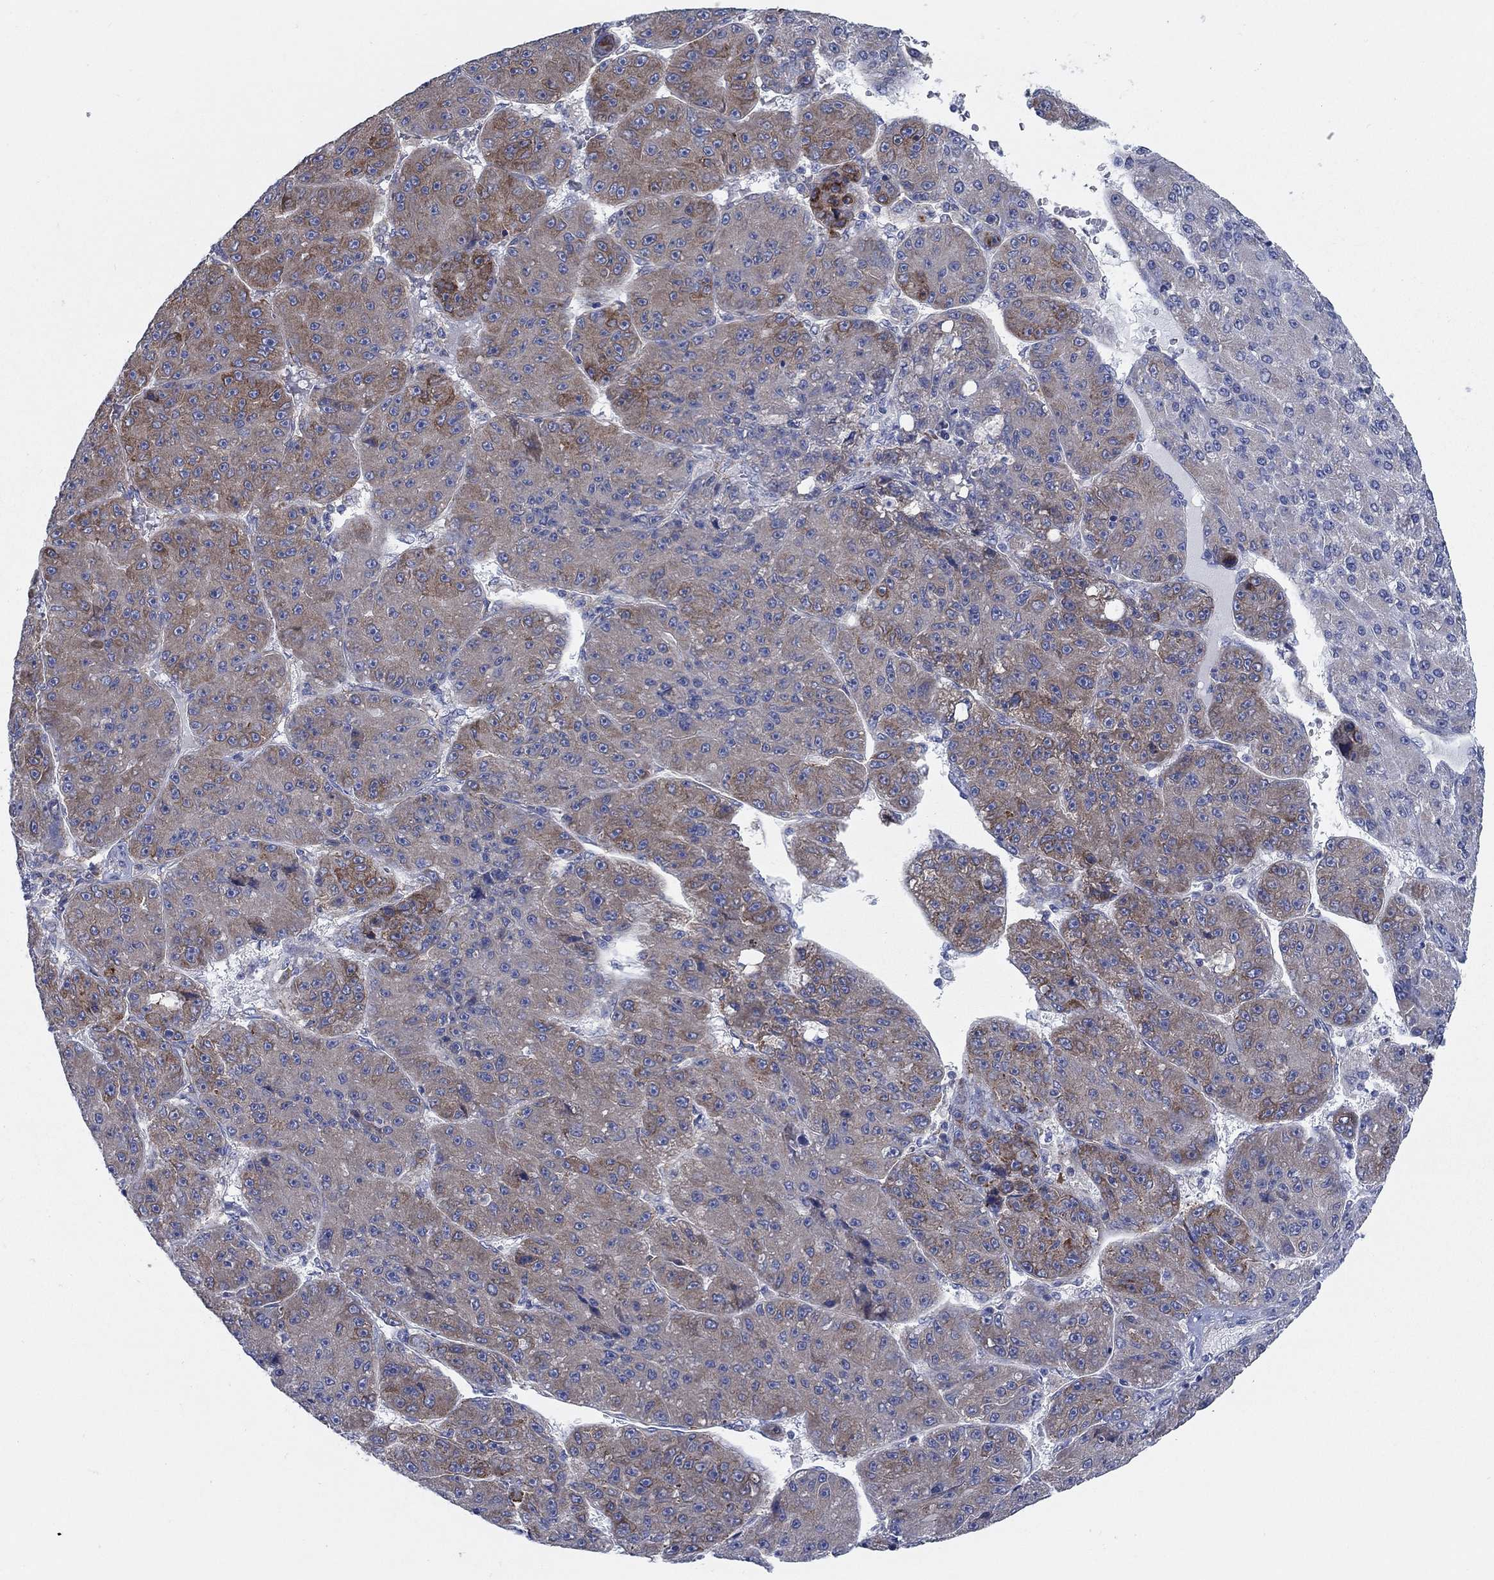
{"staining": {"intensity": "strong", "quantity": "<25%", "location": "cytoplasmic/membranous"}, "tissue": "liver cancer", "cell_type": "Tumor cells", "image_type": "cancer", "snomed": [{"axis": "morphology", "description": "Carcinoma, Hepatocellular, NOS"}, {"axis": "topography", "description": "Liver"}], "caption": "Protein expression analysis of human liver hepatocellular carcinoma reveals strong cytoplasmic/membranous positivity in approximately <25% of tumor cells.", "gene": "TMEM59", "patient": {"sex": "male", "age": 67}}